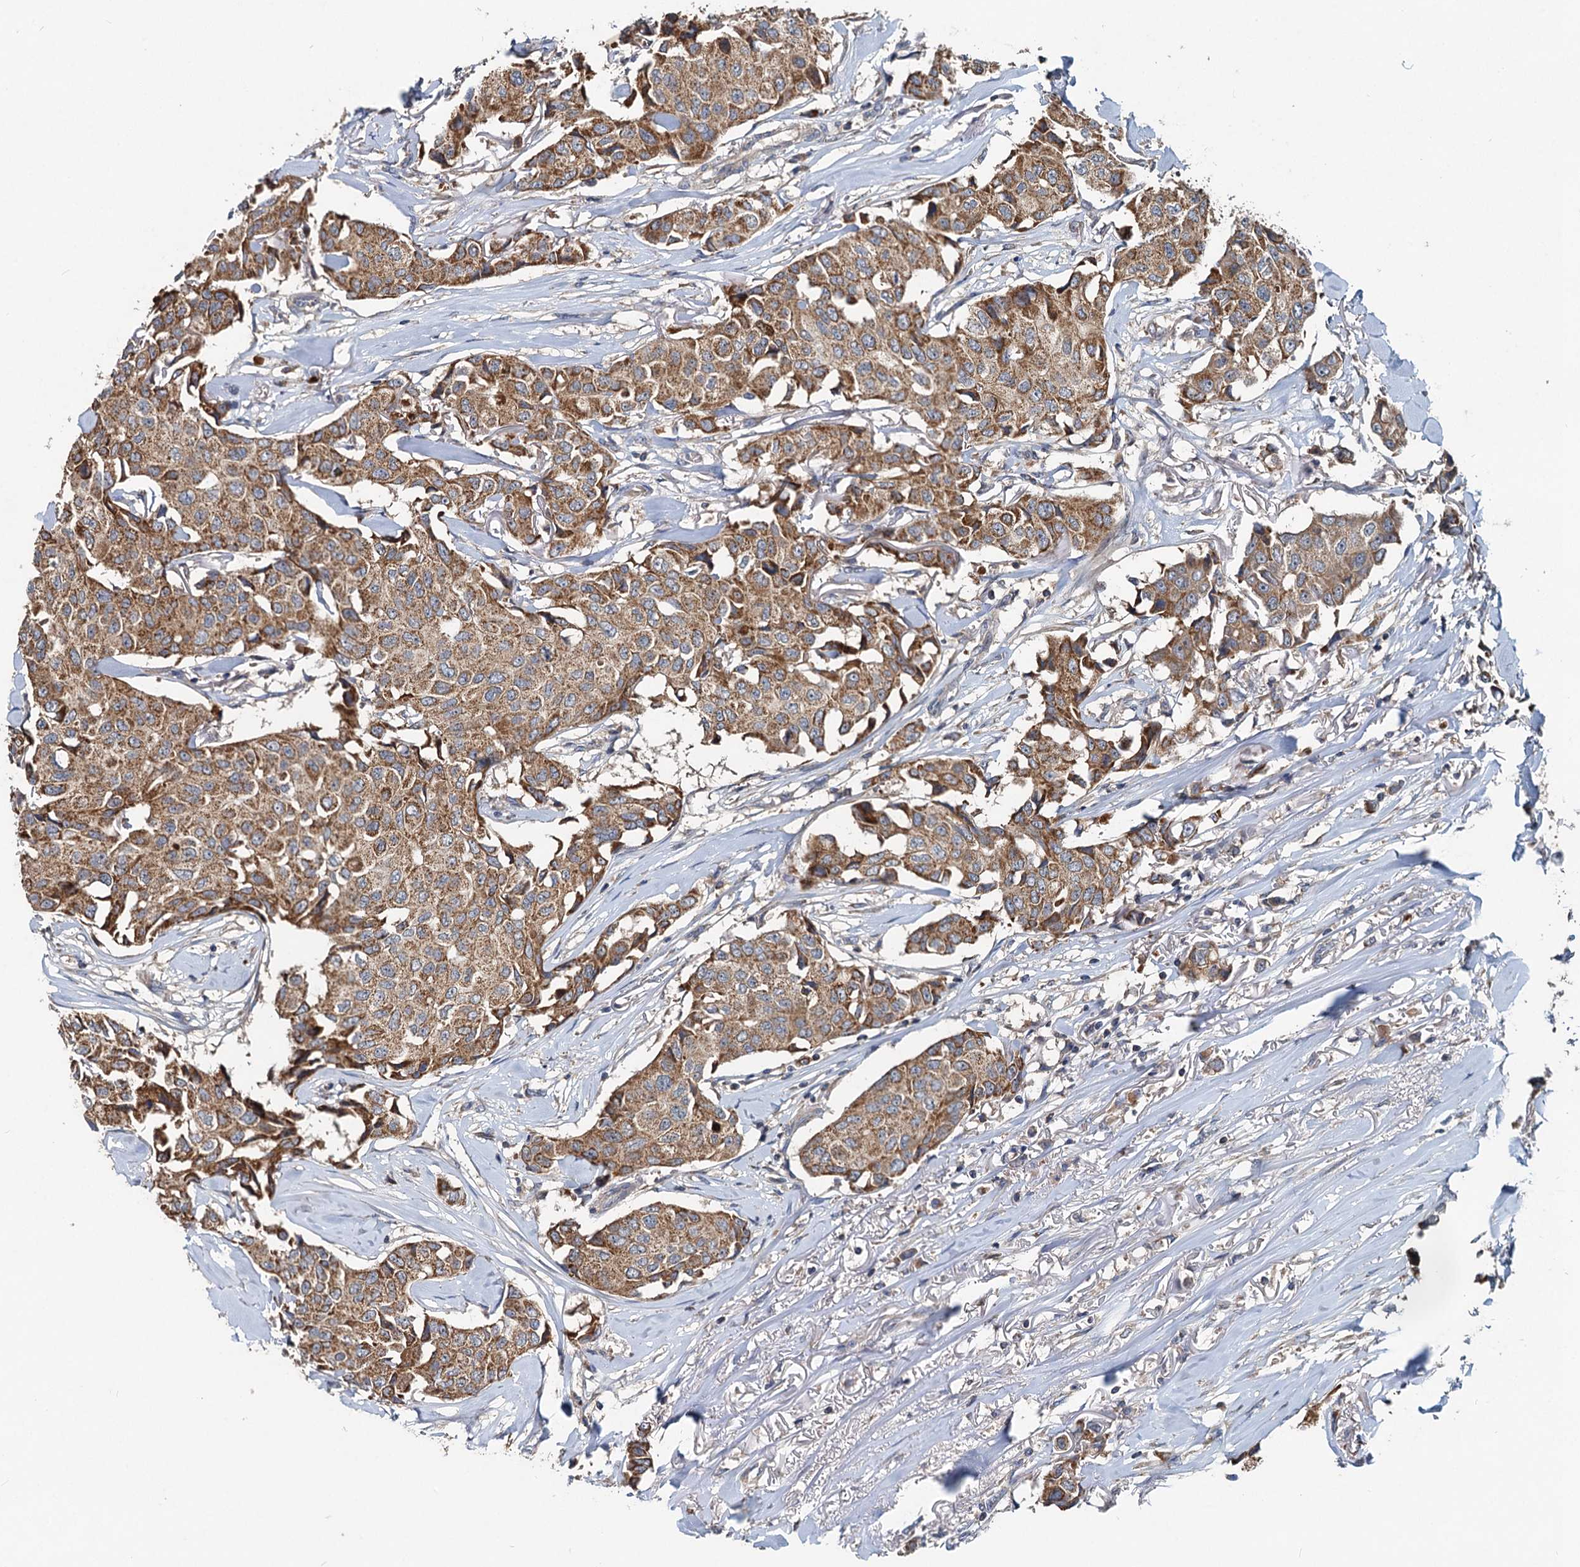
{"staining": {"intensity": "moderate", "quantity": ">75%", "location": "cytoplasmic/membranous"}, "tissue": "breast cancer", "cell_type": "Tumor cells", "image_type": "cancer", "snomed": [{"axis": "morphology", "description": "Duct carcinoma"}, {"axis": "topography", "description": "Breast"}], "caption": "A photomicrograph showing moderate cytoplasmic/membranous staining in approximately >75% of tumor cells in breast cancer, as visualized by brown immunohistochemical staining.", "gene": "OTUB1", "patient": {"sex": "female", "age": 80}}